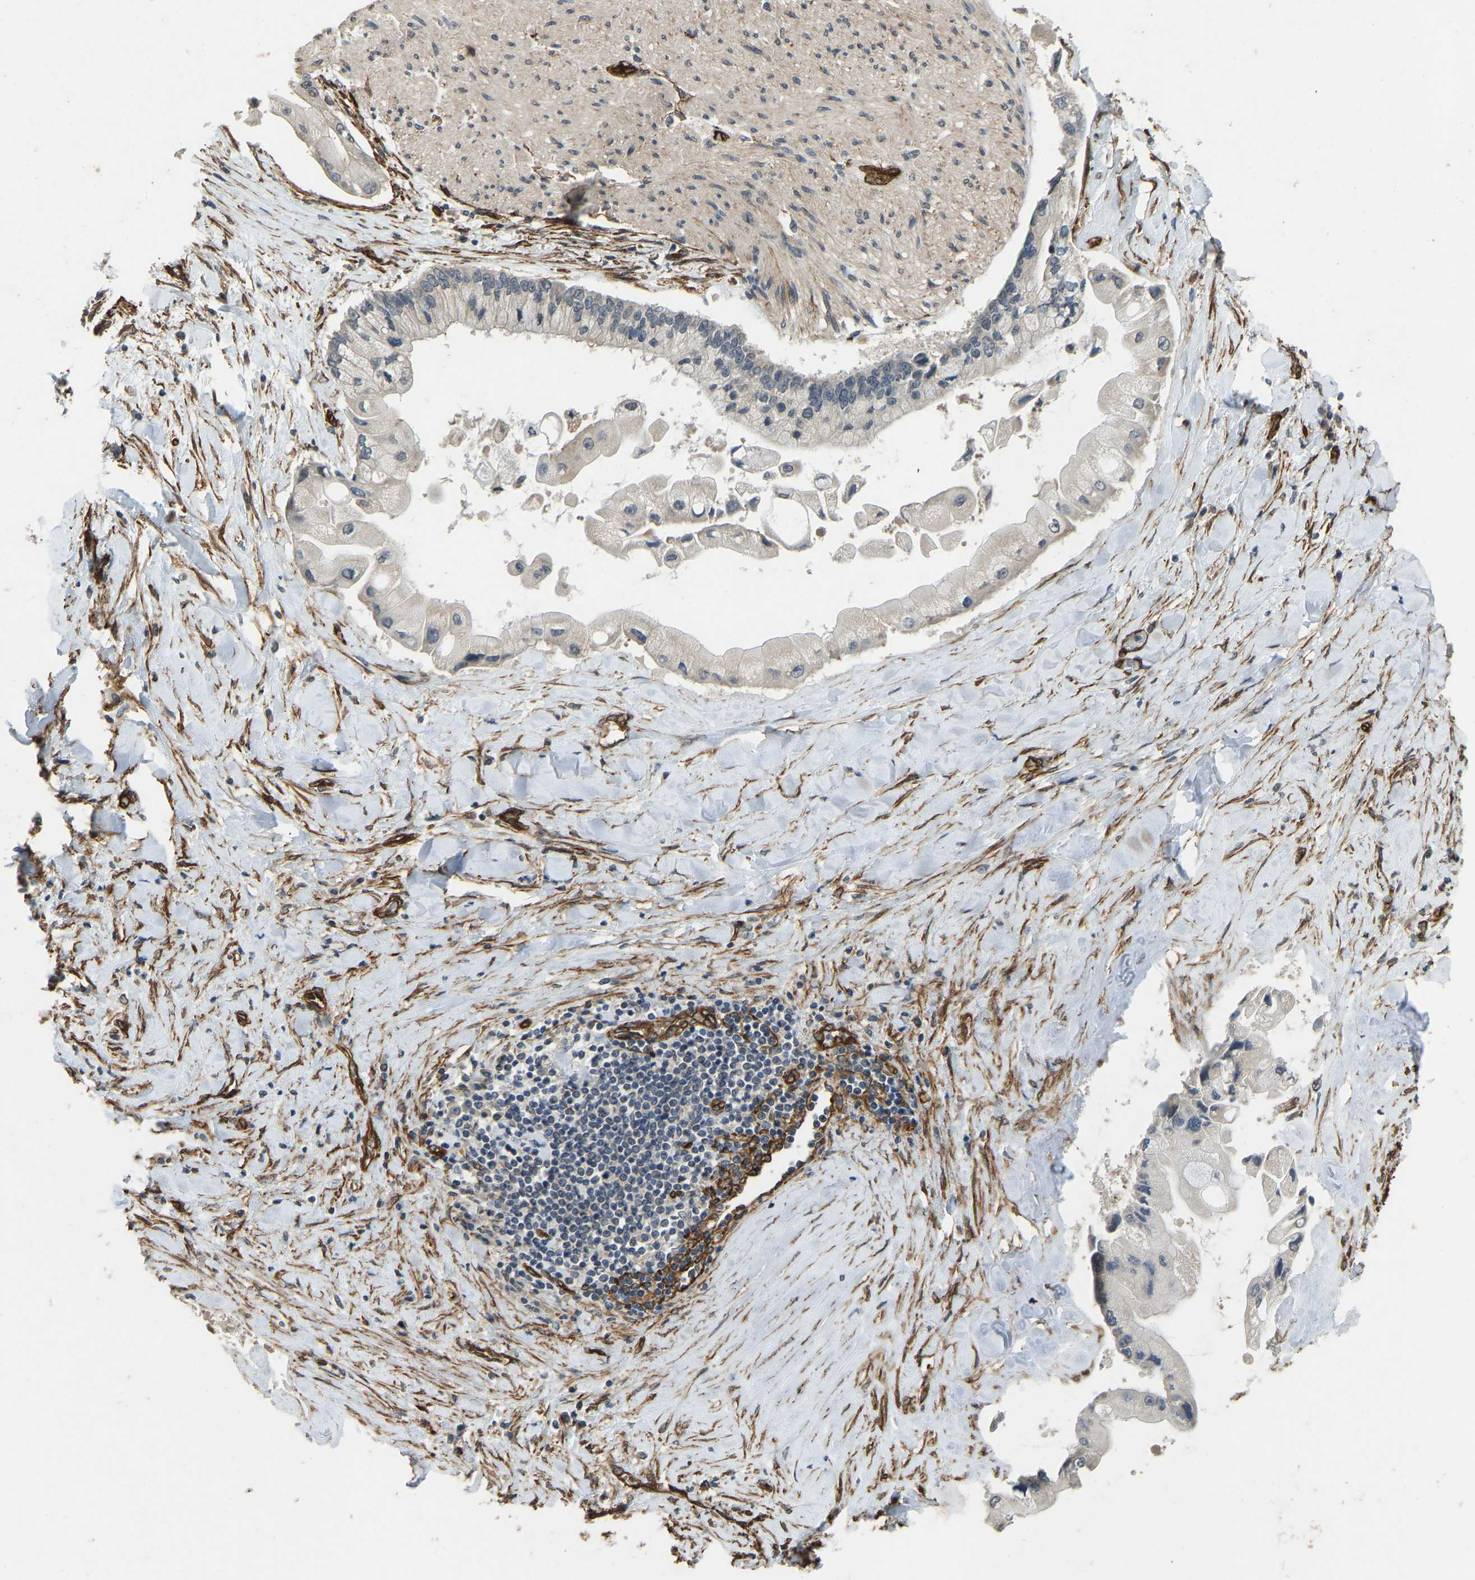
{"staining": {"intensity": "negative", "quantity": "none", "location": "none"}, "tissue": "liver cancer", "cell_type": "Tumor cells", "image_type": "cancer", "snomed": [{"axis": "morphology", "description": "Cholangiocarcinoma"}, {"axis": "topography", "description": "Liver"}], "caption": "Micrograph shows no protein expression in tumor cells of liver cholangiocarcinoma tissue. The staining is performed using DAB (3,3'-diaminobenzidine) brown chromogen with nuclei counter-stained in using hematoxylin.", "gene": "NMB", "patient": {"sex": "male", "age": 50}}